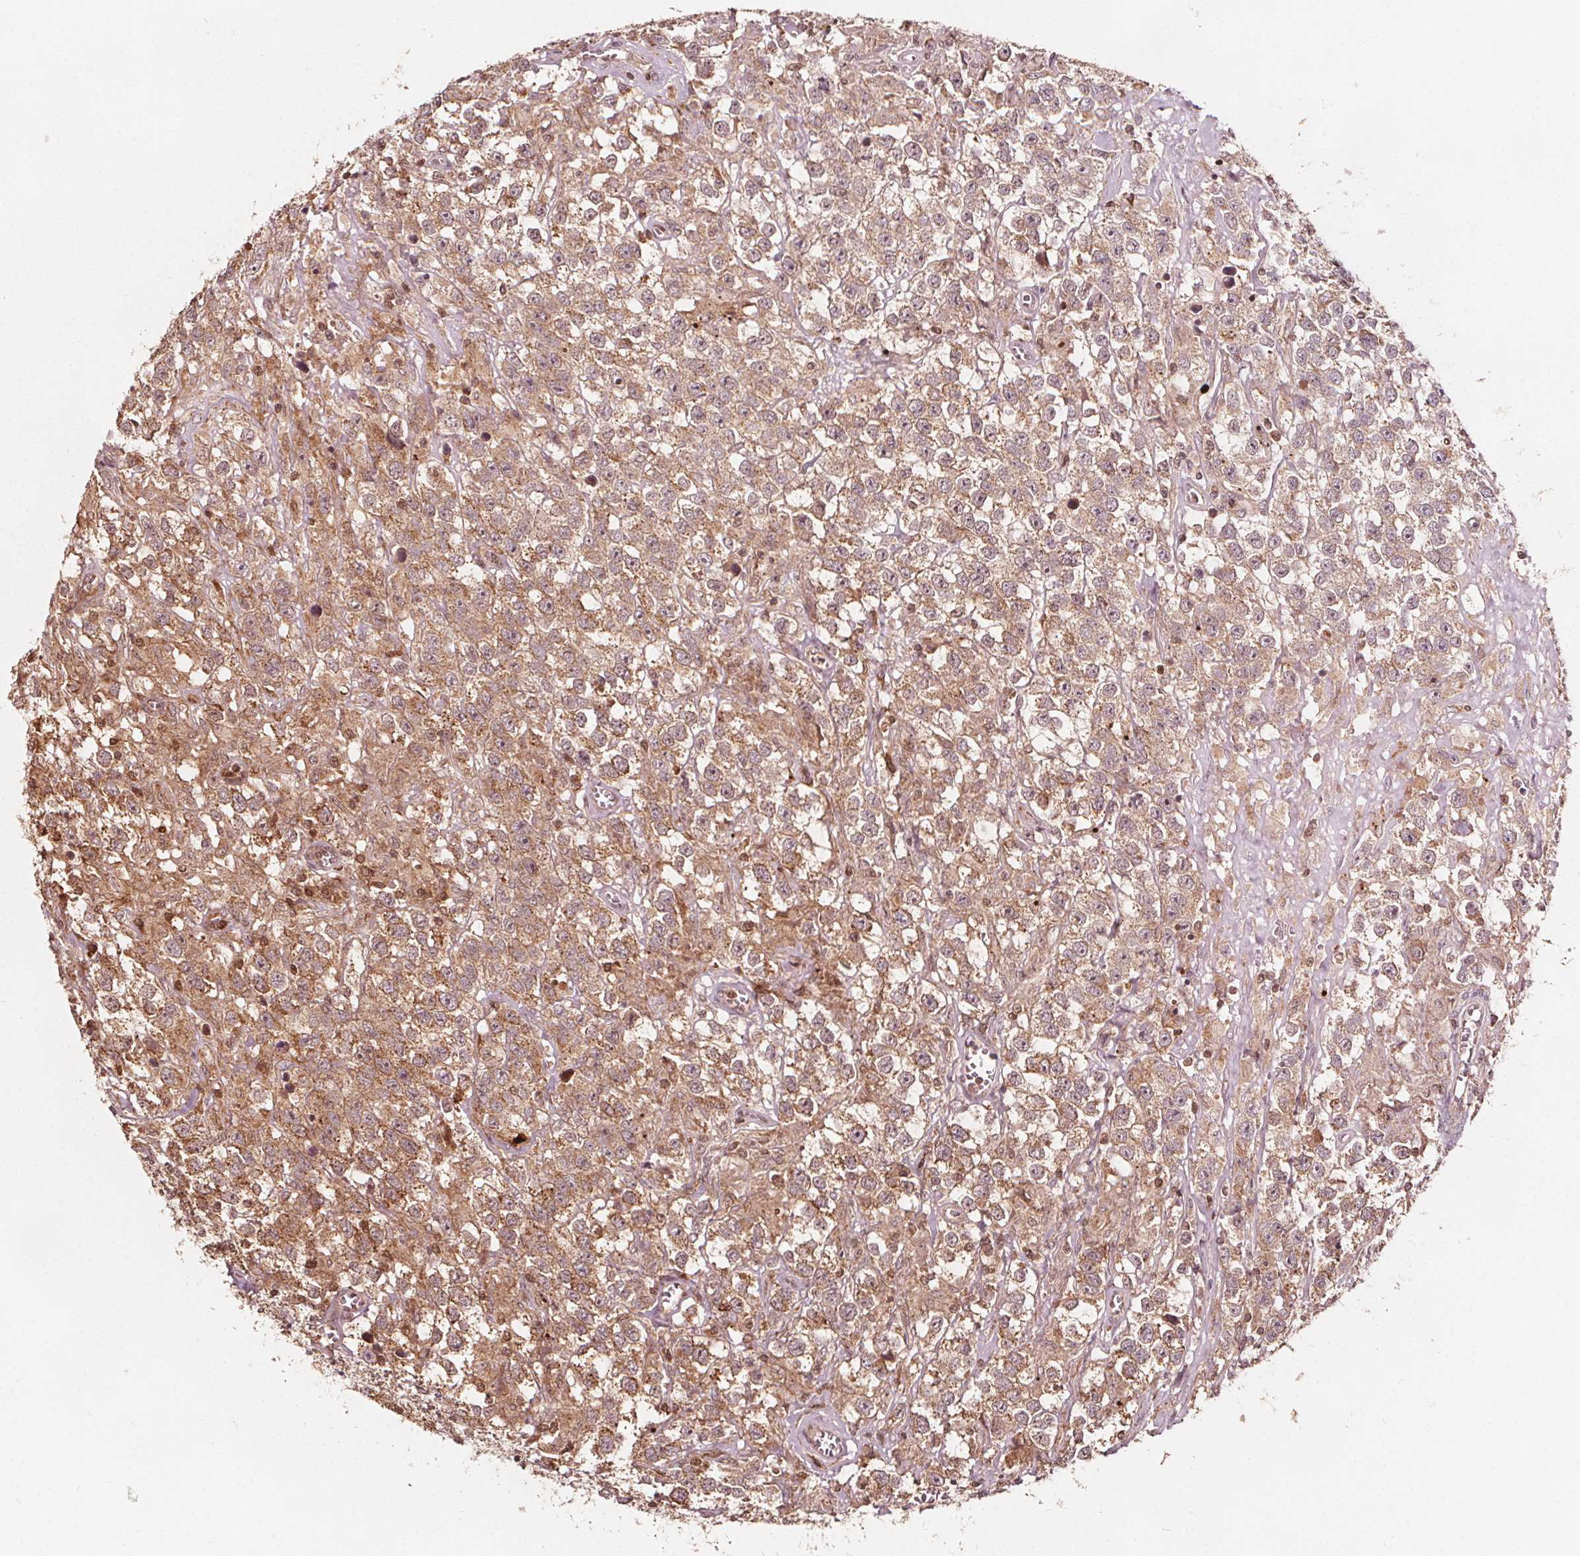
{"staining": {"intensity": "moderate", "quantity": ">75%", "location": "cytoplasmic/membranous"}, "tissue": "testis cancer", "cell_type": "Tumor cells", "image_type": "cancer", "snomed": [{"axis": "morphology", "description": "Seminoma, NOS"}, {"axis": "topography", "description": "Testis"}], "caption": "Immunohistochemical staining of testis seminoma shows moderate cytoplasmic/membranous protein staining in about >75% of tumor cells. (IHC, brightfield microscopy, high magnification).", "gene": "AIP", "patient": {"sex": "male", "age": 43}}